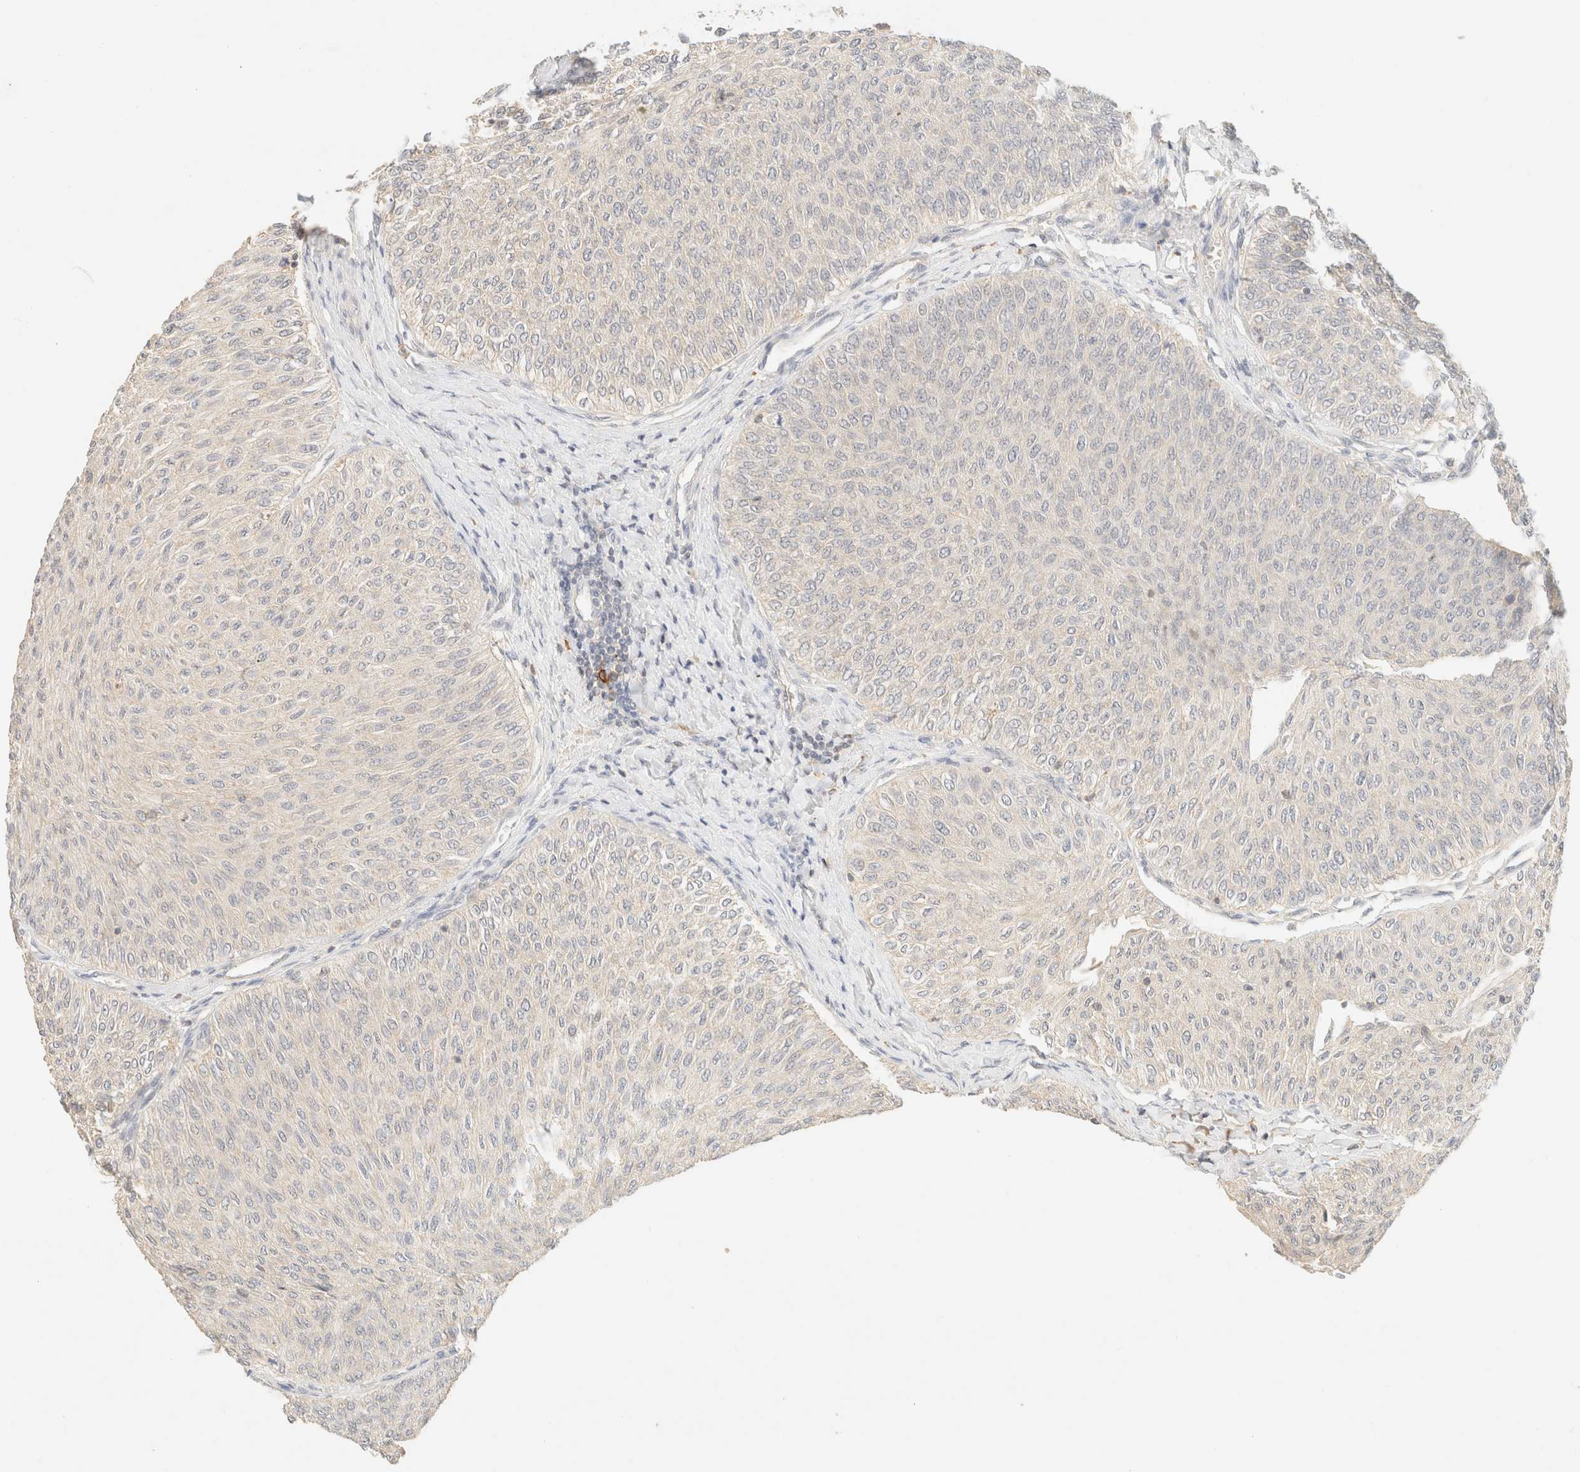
{"staining": {"intensity": "negative", "quantity": "none", "location": "none"}, "tissue": "urothelial cancer", "cell_type": "Tumor cells", "image_type": "cancer", "snomed": [{"axis": "morphology", "description": "Urothelial carcinoma, Low grade"}, {"axis": "topography", "description": "Urinary bladder"}], "caption": "High power microscopy photomicrograph of an immunohistochemistry image of urothelial cancer, revealing no significant expression in tumor cells.", "gene": "TIMD4", "patient": {"sex": "male", "age": 78}}